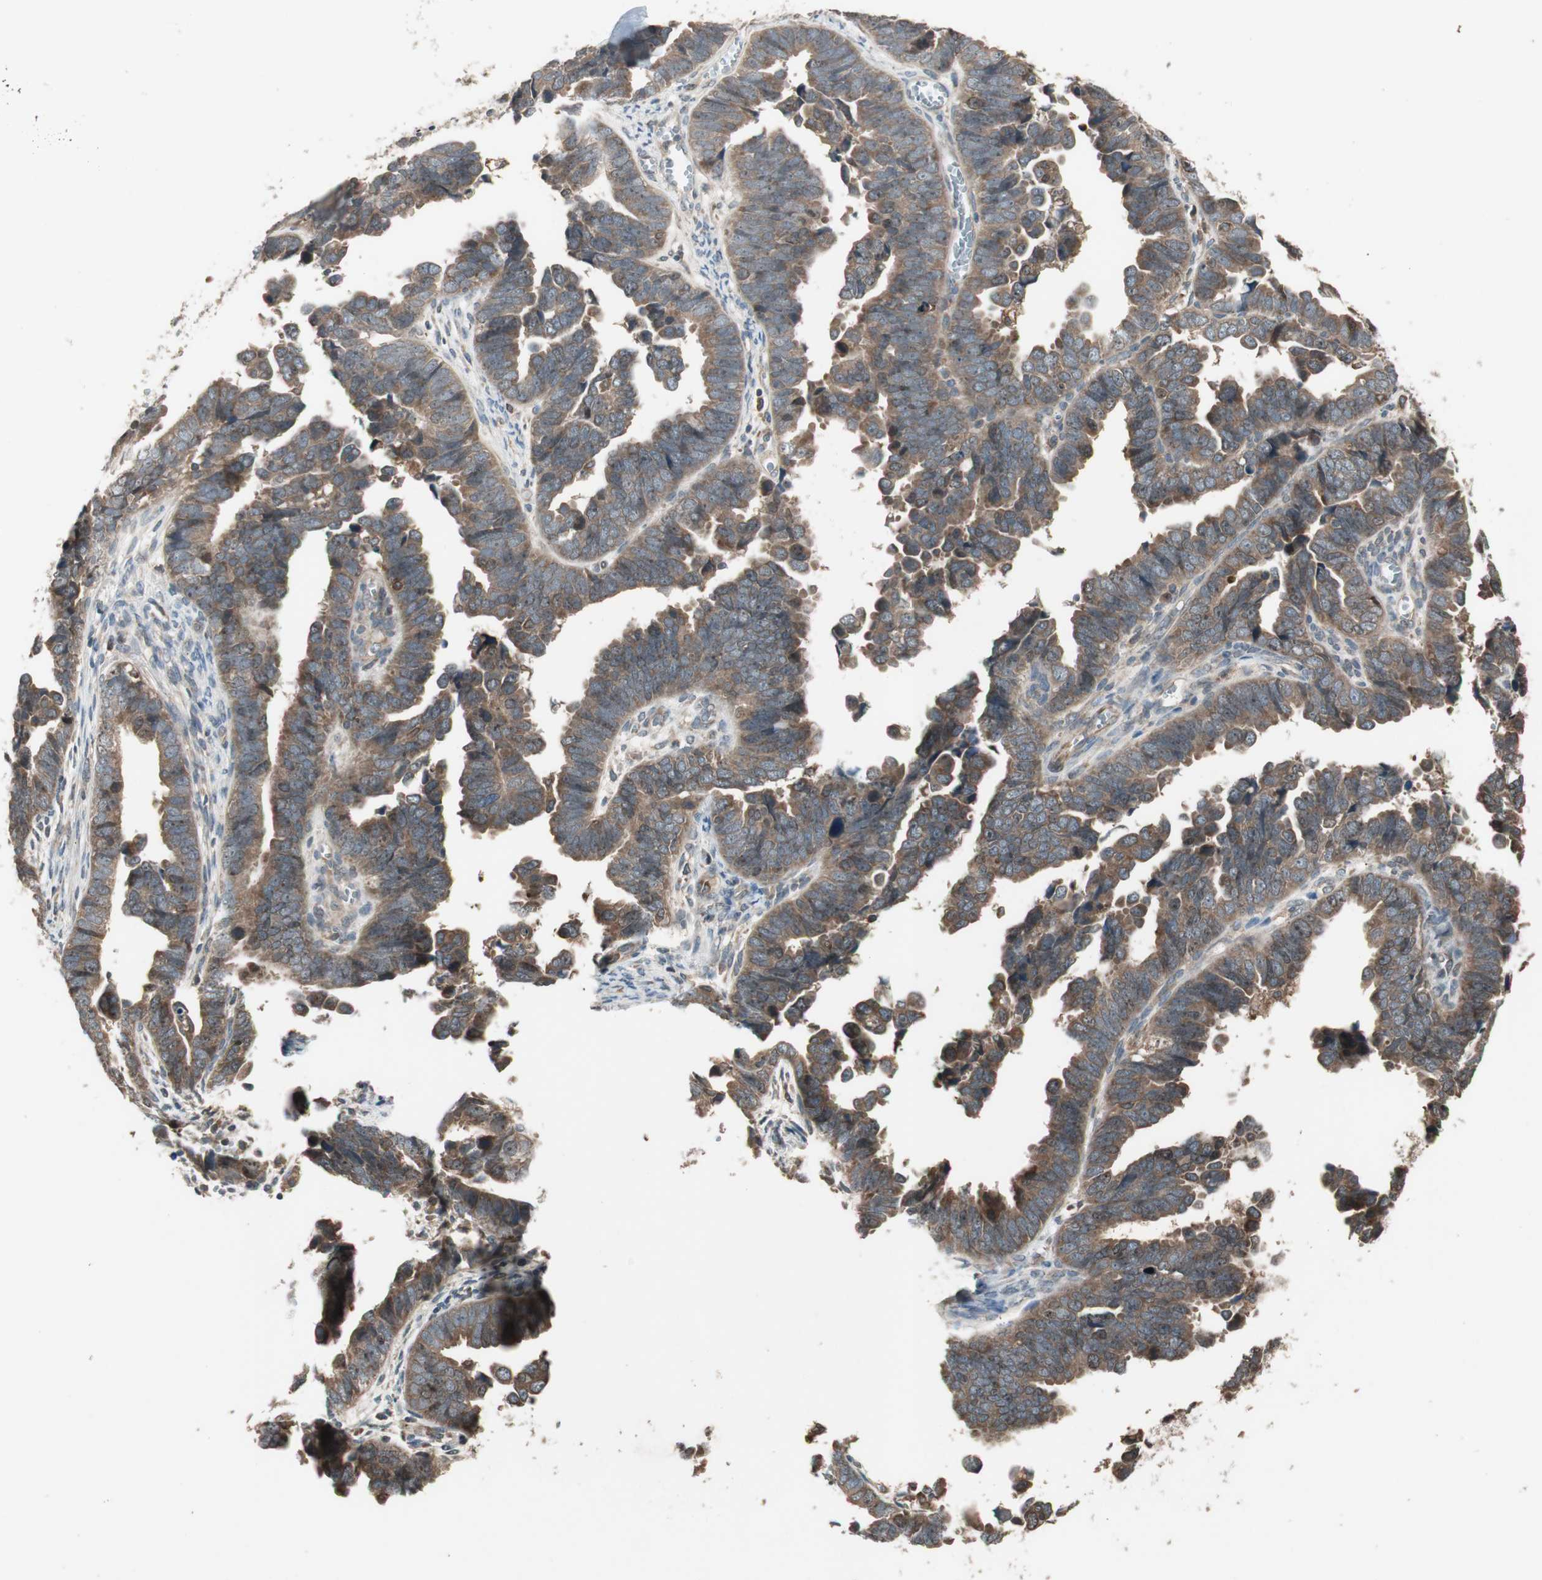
{"staining": {"intensity": "moderate", "quantity": ">75%", "location": "cytoplasmic/membranous"}, "tissue": "endometrial cancer", "cell_type": "Tumor cells", "image_type": "cancer", "snomed": [{"axis": "morphology", "description": "Adenocarcinoma, NOS"}, {"axis": "topography", "description": "Endometrium"}], "caption": "Immunohistochemistry (IHC) of endometrial adenocarcinoma demonstrates medium levels of moderate cytoplasmic/membranous positivity in approximately >75% of tumor cells. Nuclei are stained in blue.", "gene": "ATP6AP2", "patient": {"sex": "female", "age": 75}}